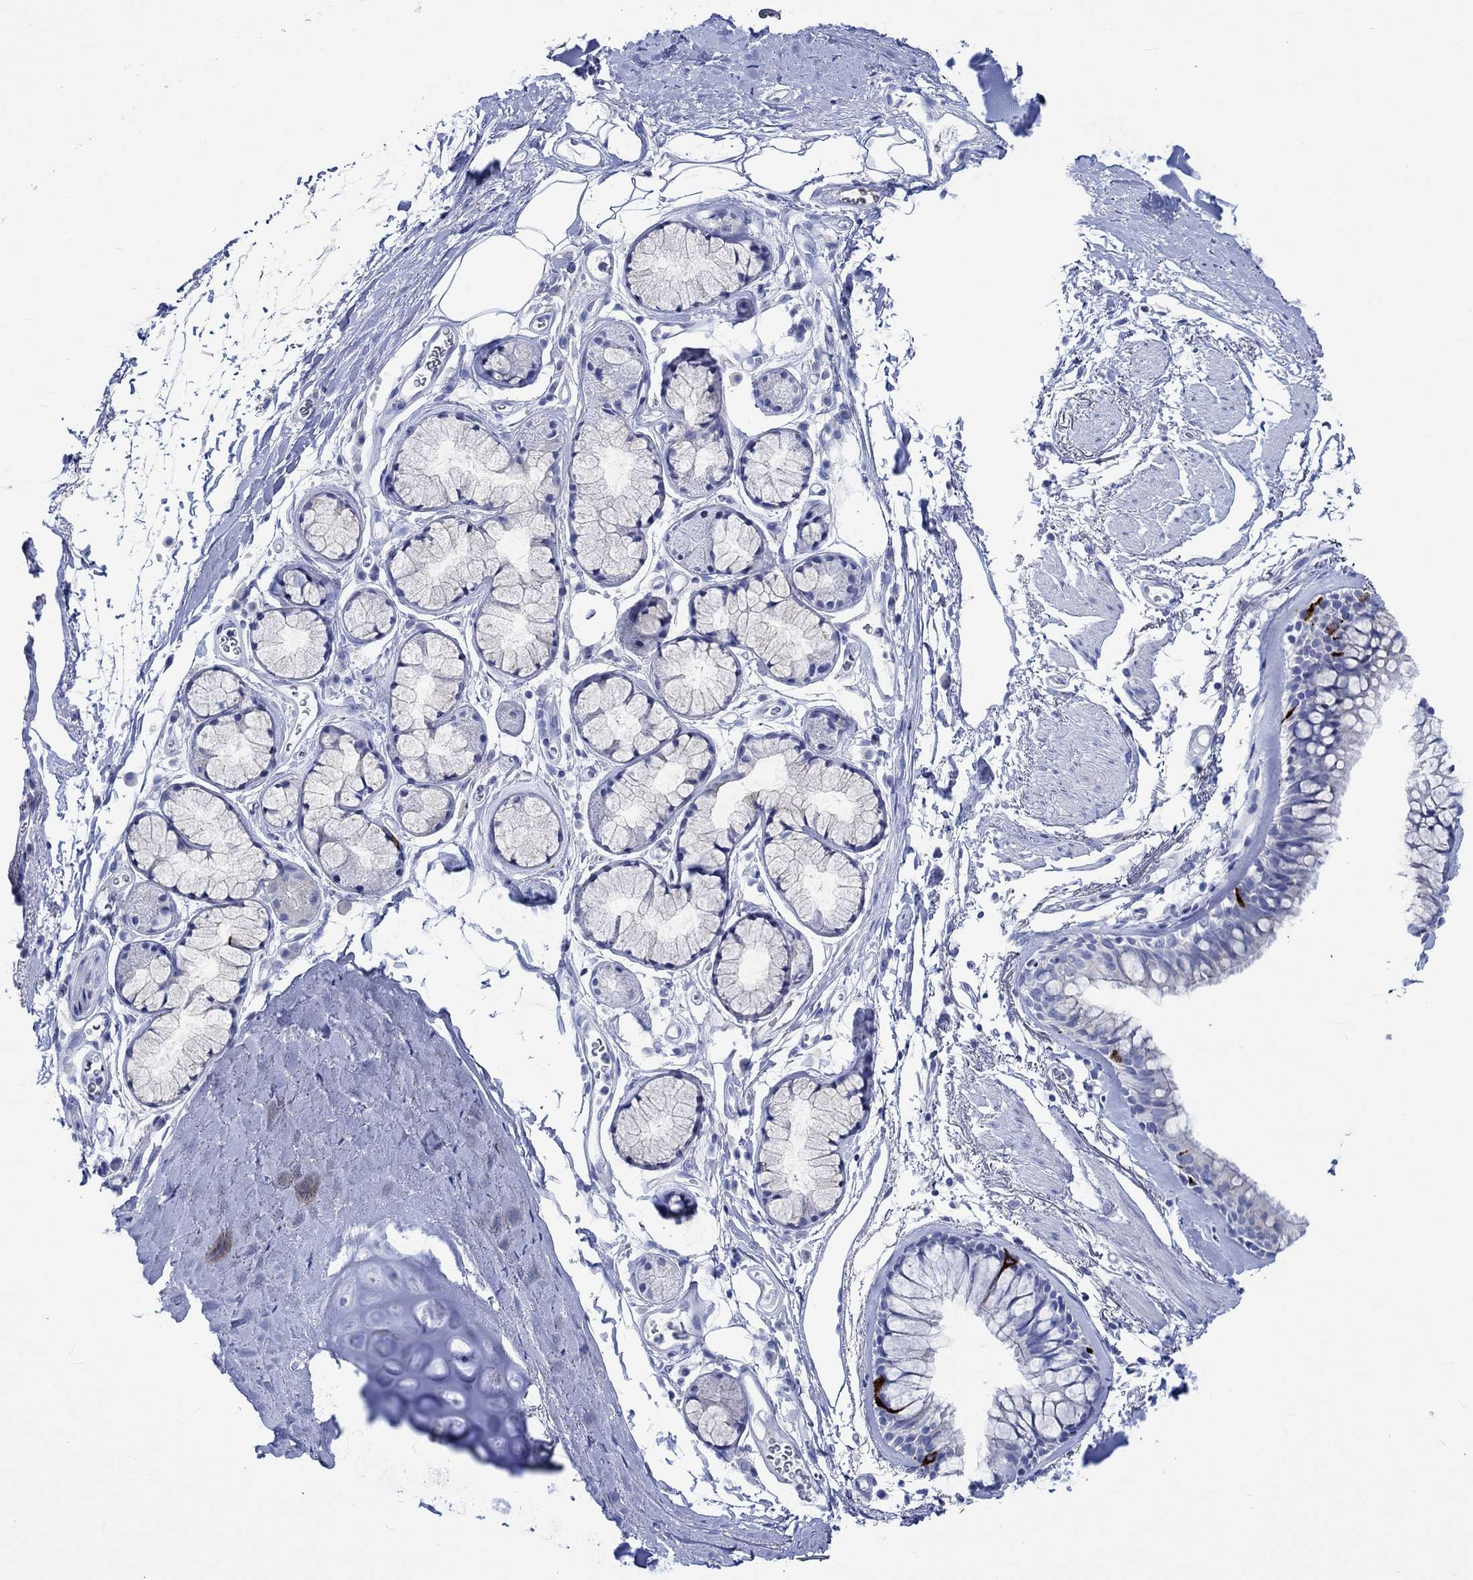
{"staining": {"intensity": "strong", "quantity": "<25%", "location": "cytoplasmic/membranous"}, "tissue": "bronchus", "cell_type": "Respiratory epithelial cells", "image_type": "normal", "snomed": [{"axis": "morphology", "description": "Normal tissue, NOS"}, {"axis": "morphology", "description": "Squamous cell carcinoma, NOS"}, {"axis": "topography", "description": "Cartilage tissue"}, {"axis": "topography", "description": "Bronchus"}], "caption": "Immunohistochemical staining of benign bronchus reveals <25% levels of strong cytoplasmic/membranous protein positivity in approximately <25% of respiratory epithelial cells. (DAB = brown stain, brightfield microscopy at high magnification).", "gene": "PTPRN2", "patient": {"sex": "male", "age": 72}}